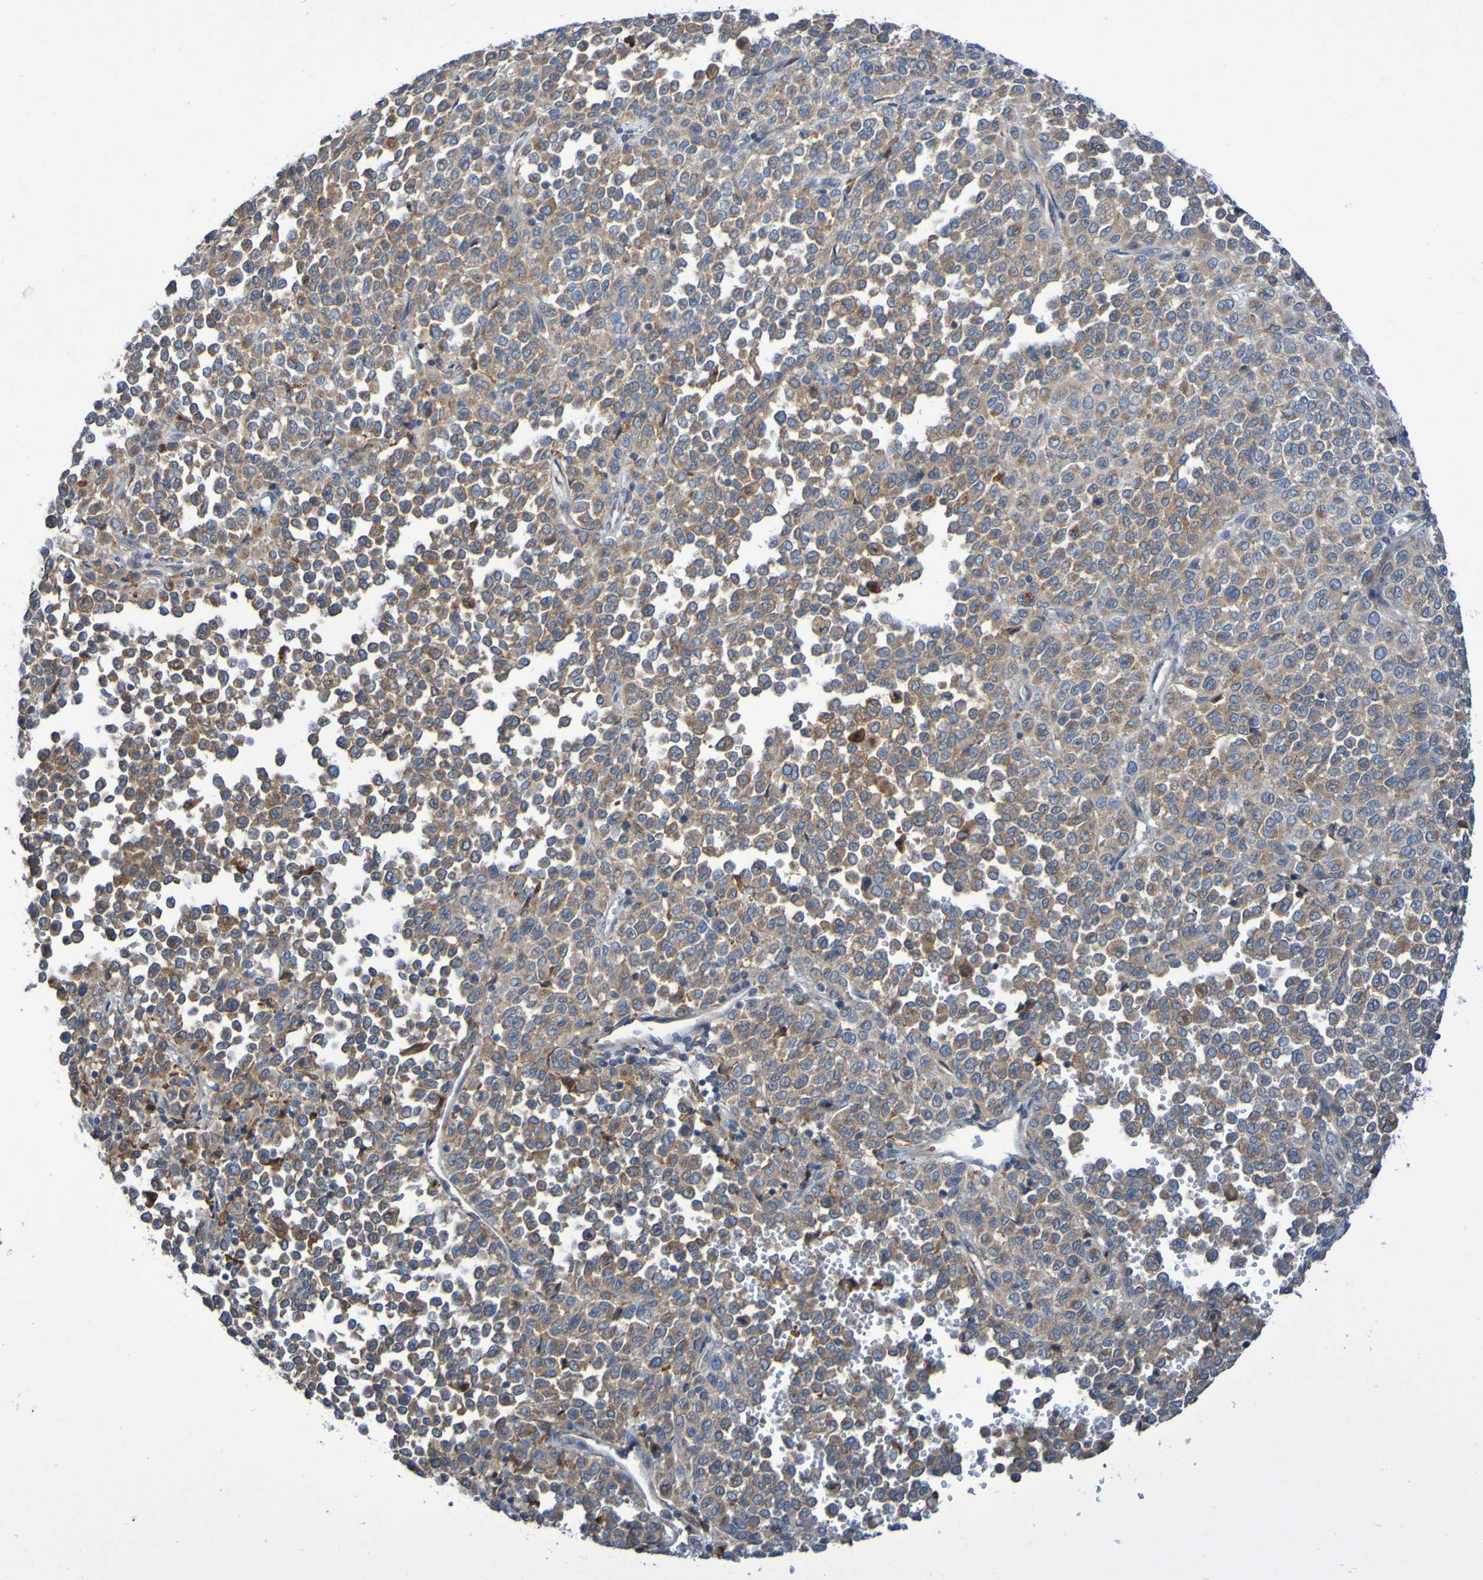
{"staining": {"intensity": "weak", "quantity": ">75%", "location": "cytoplasmic/membranous"}, "tissue": "melanoma", "cell_type": "Tumor cells", "image_type": "cancer", "snomed": [{"axis": "morphology", "description": "Malignant melanoma, Metastatic site"}, {"axis": "topography", "description": "Pancreas"}], "caption": "Melanoma was stained to show a protein in brown. There is low levels of weak cytoplasmic/membranous staining in approximately >75% of tumor cells. The staining was performed using DAB, with brown indicating positive protein expression. Nuclei are stained blue with hematoxylin.", "gene": "LMBRD2", "patient": {"sex": "female", "age": 30}}